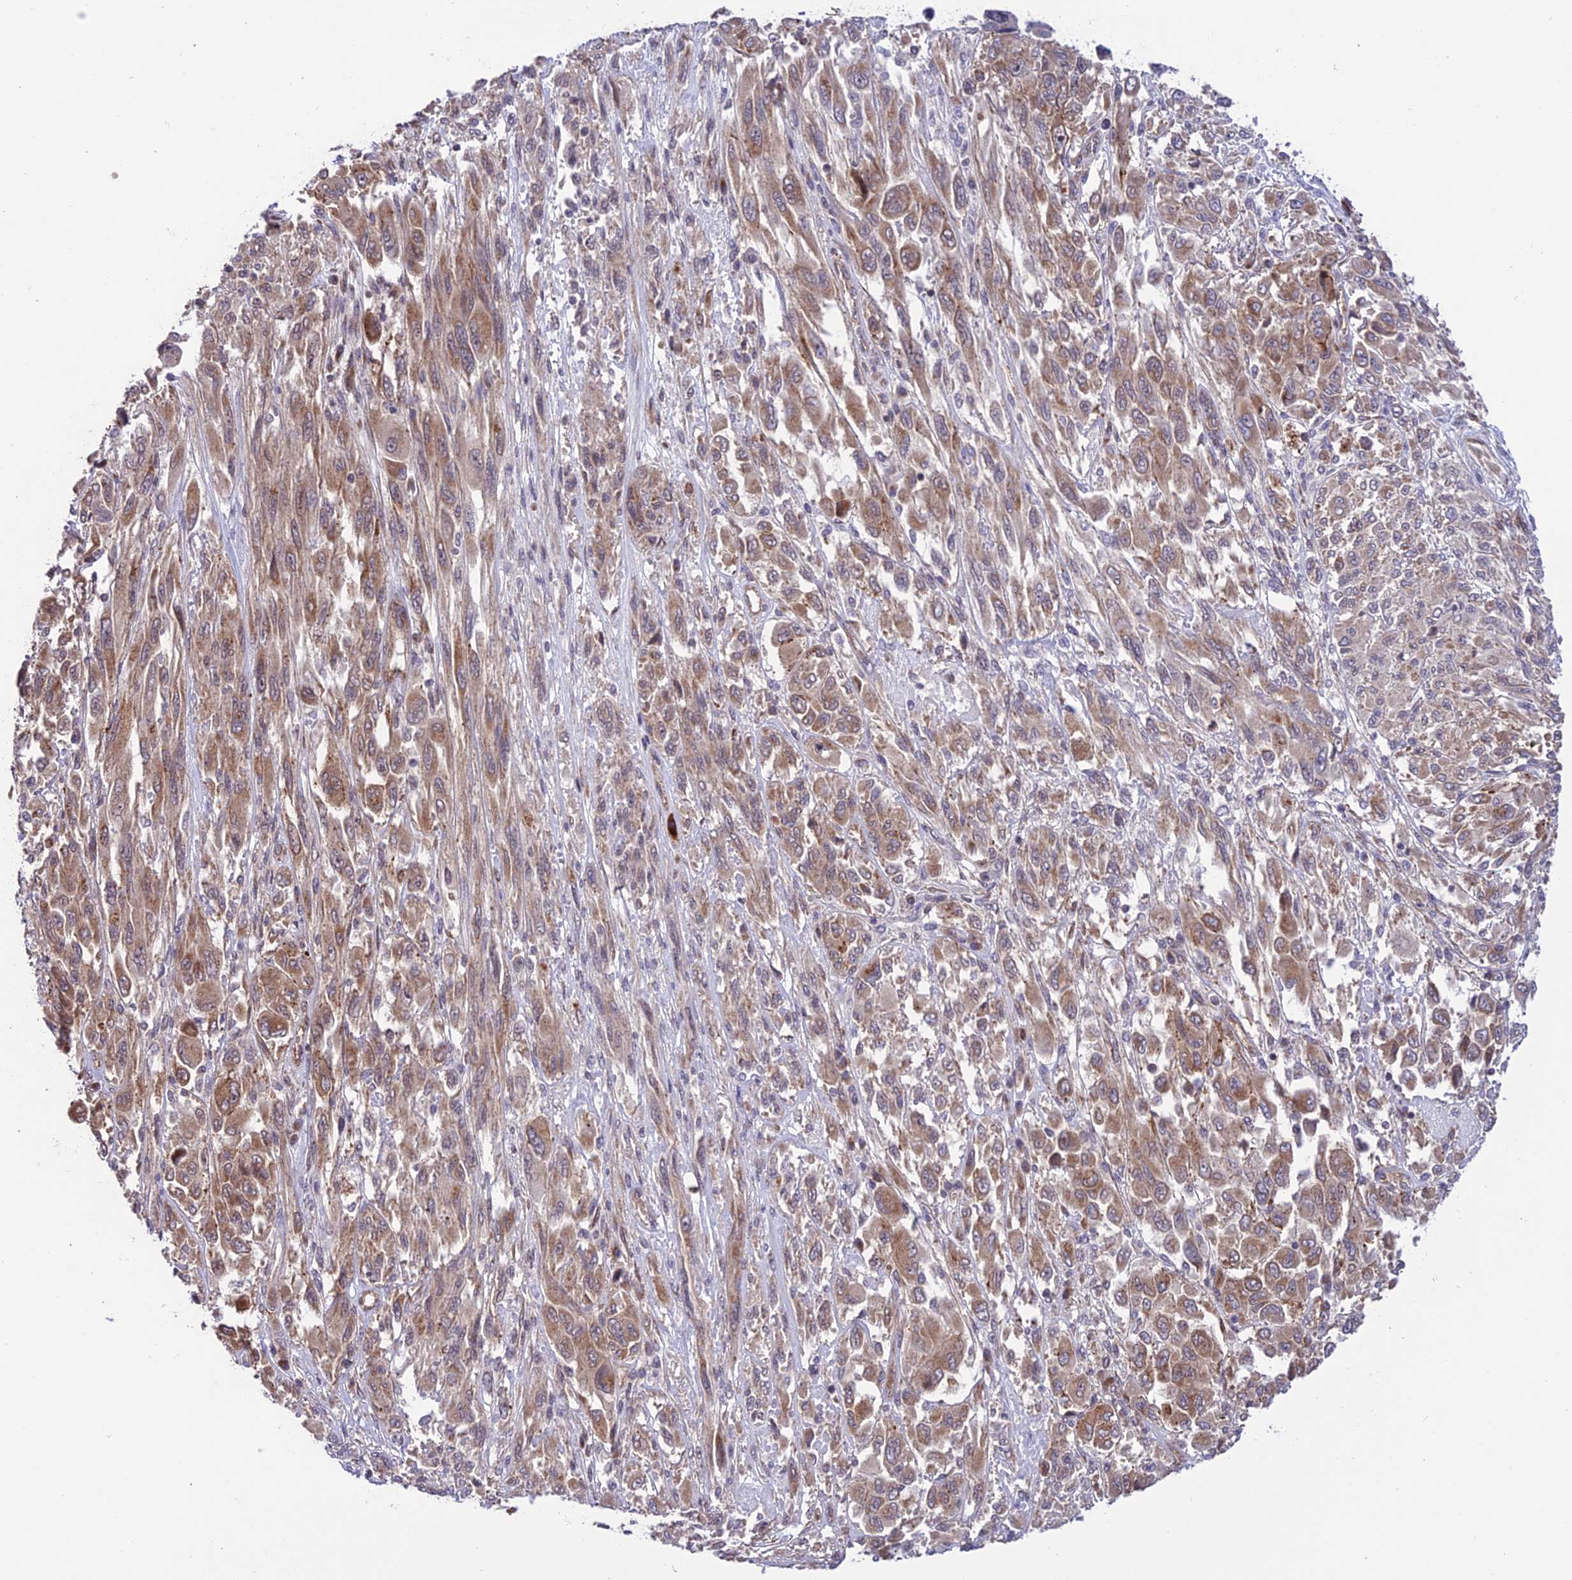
{"staining": {"intensity": "moderate", "quantity": ">75%", "location": "cytoplasmic/membranous"}, "tissue": "melanoma", "cell_type": "Tumor cells", "image_type": "cancer", "snomed": [{"axis": "morphology", "description": "Malignant melanoma, NOS"}, {"axis": "topography", "description": "Skin"}], "caption": "Melanoma stained with a protein marker exhibits moderate staining in tumor cells.", "gene": "TNIP3", "patient": {"sex": "female", "age": 91}}